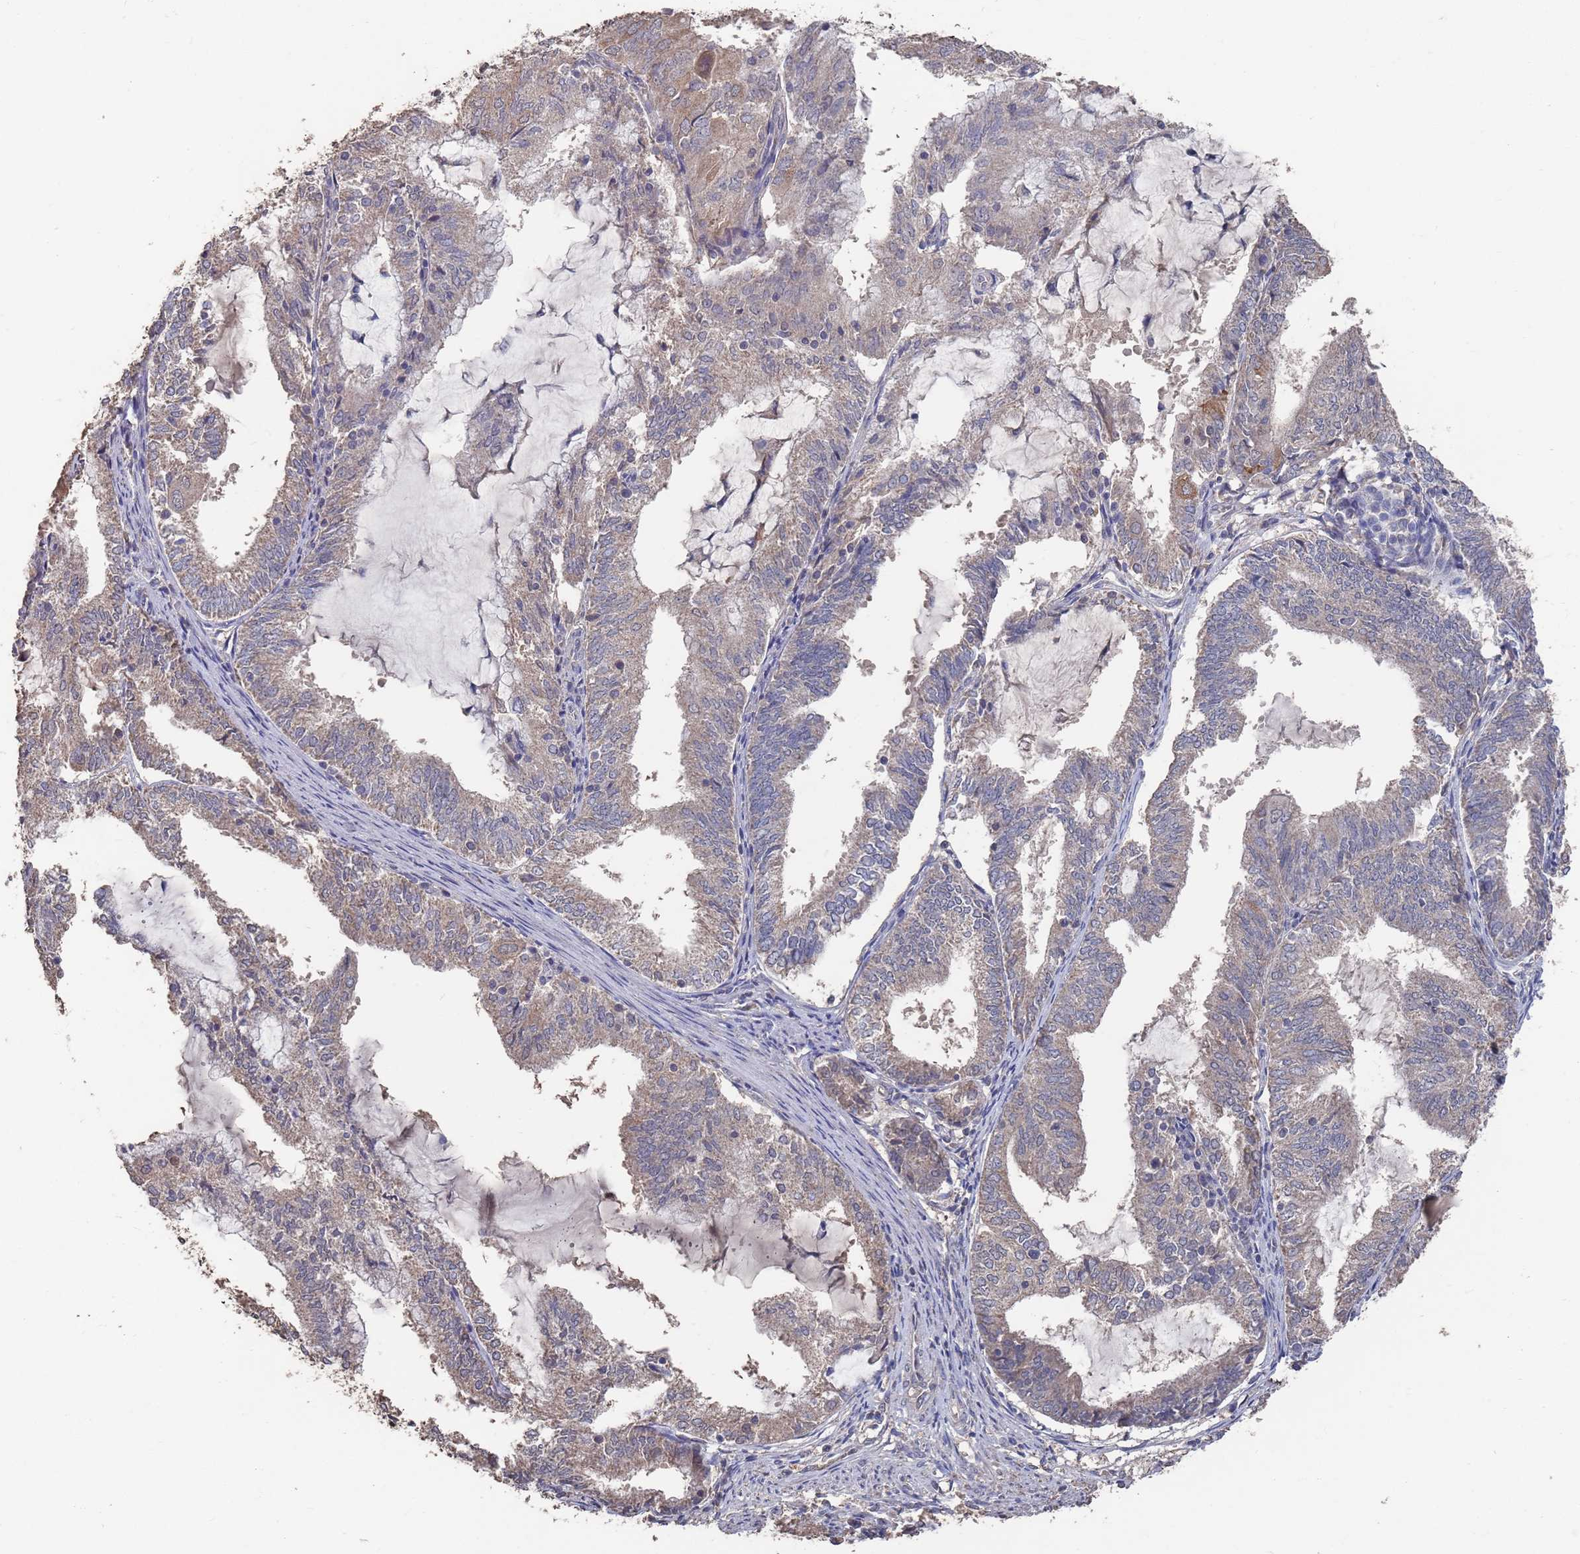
{"staining": {"intensity": "moderate", "quantity": "<25%", "location": "cytoplasmic/membranous"}, "tissue": "endometrial cancer", "cell_type": "Tumor cells", "image_type": "cancer", "snomed": [{"axis": "morphology", "description": "Adenocarcinoma, NOS"}, {"axis": "topography", "description": "Endometrium"}], "caption": "Immunohistochemistry micrograph of endometrial adenocarcinoma stained for a protein (brown), which reveals low levels of moderate cytoplasmic/membranous expression in about <25% of tumor cells.", "gene": "BTBD18", "patient": {"sex": "female", "age": 81}}